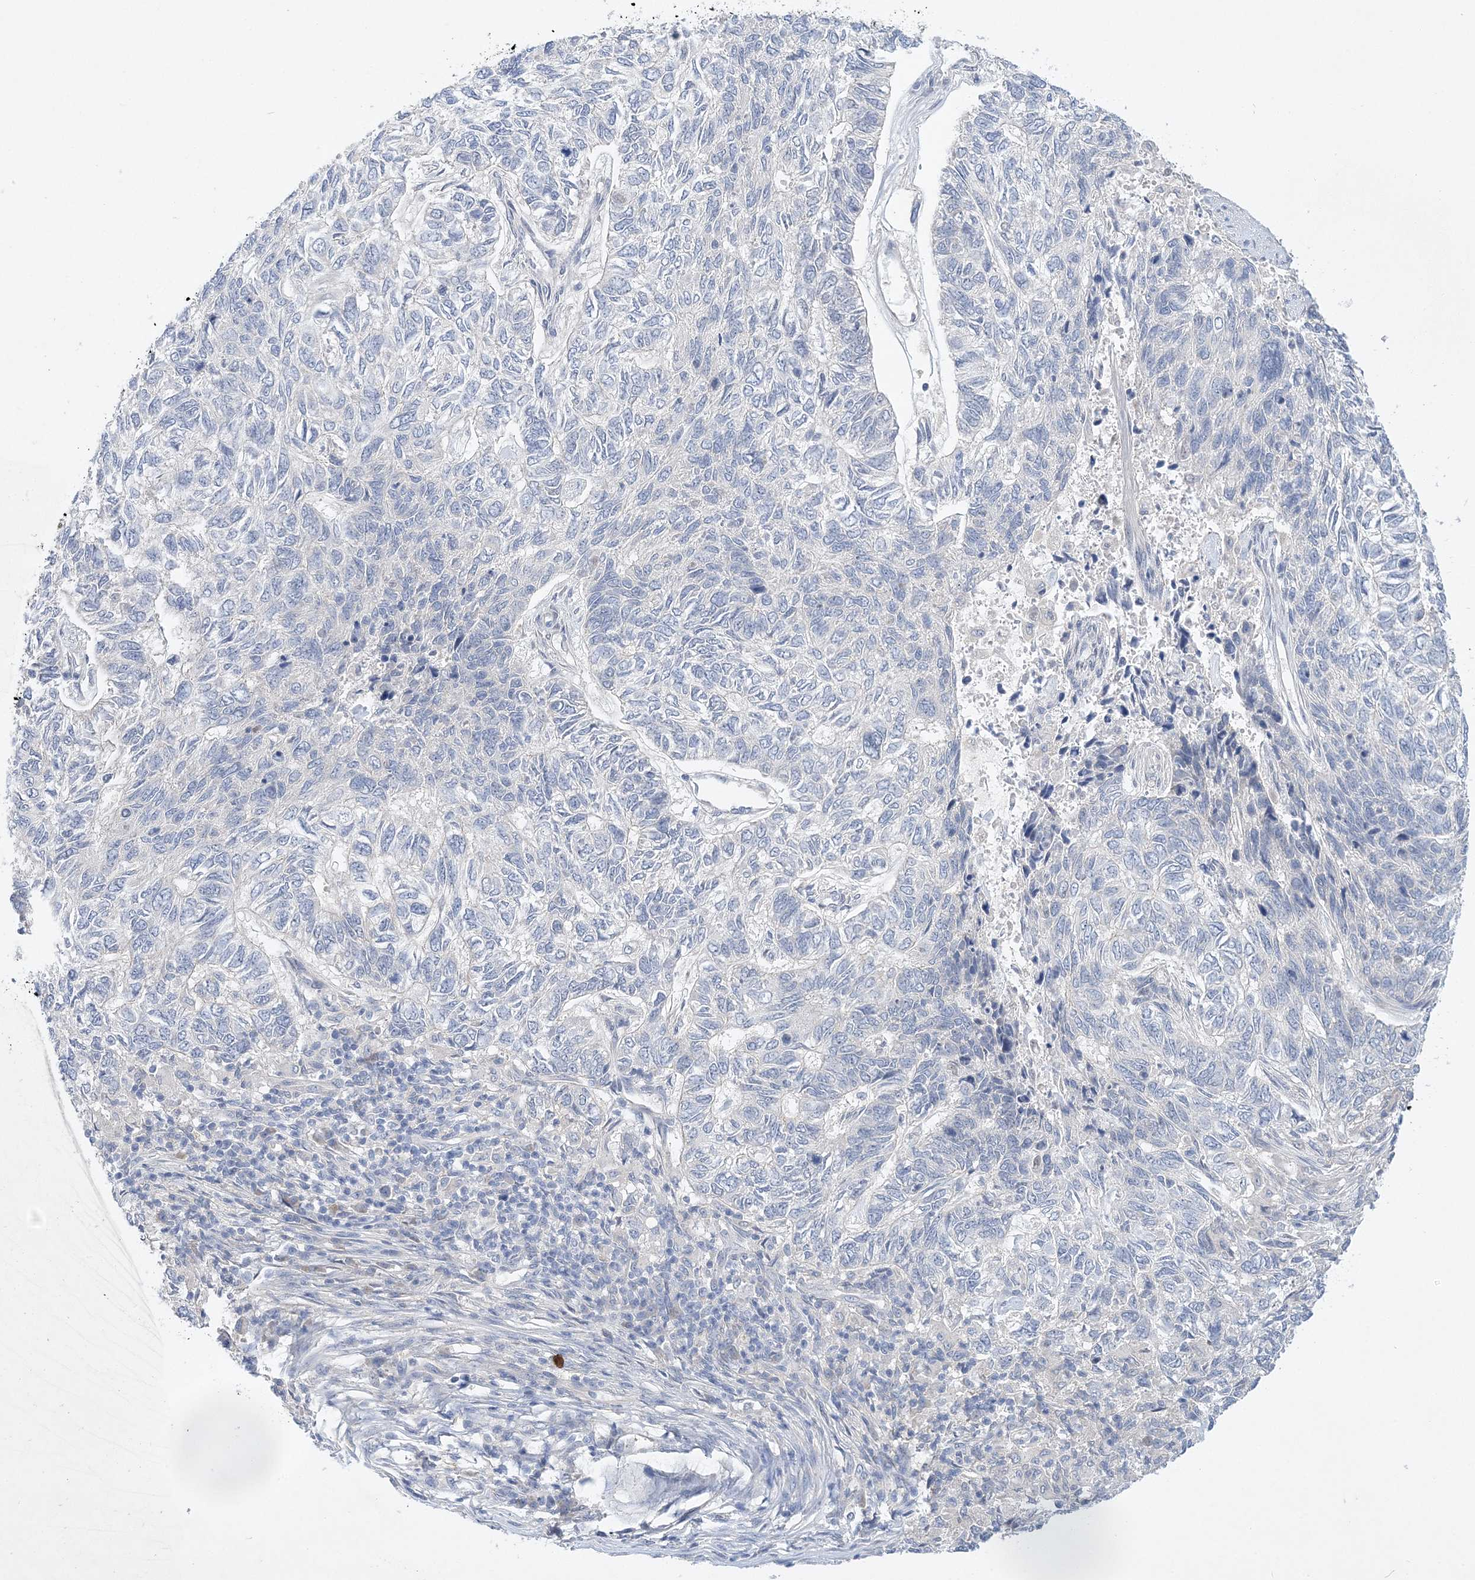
{"staining": {"intensity": "negative", "quantity": "none", "location": "none"}, "tissue": "skin cancer", "cell_type": "Tumor cells", "image_type": "cancer", "snomed": [{"axis": "morphology", "description": "Basal cell carcinoma"}, {"axis": "topography", "description": "Skin"}], "caption": "Skin basal cell carcinoma was stained to show a protein in brown. There is no significant positivity in tumor cells.", "gene": "ANKRD35", "patient": {"sex": "female", "age": 65}}